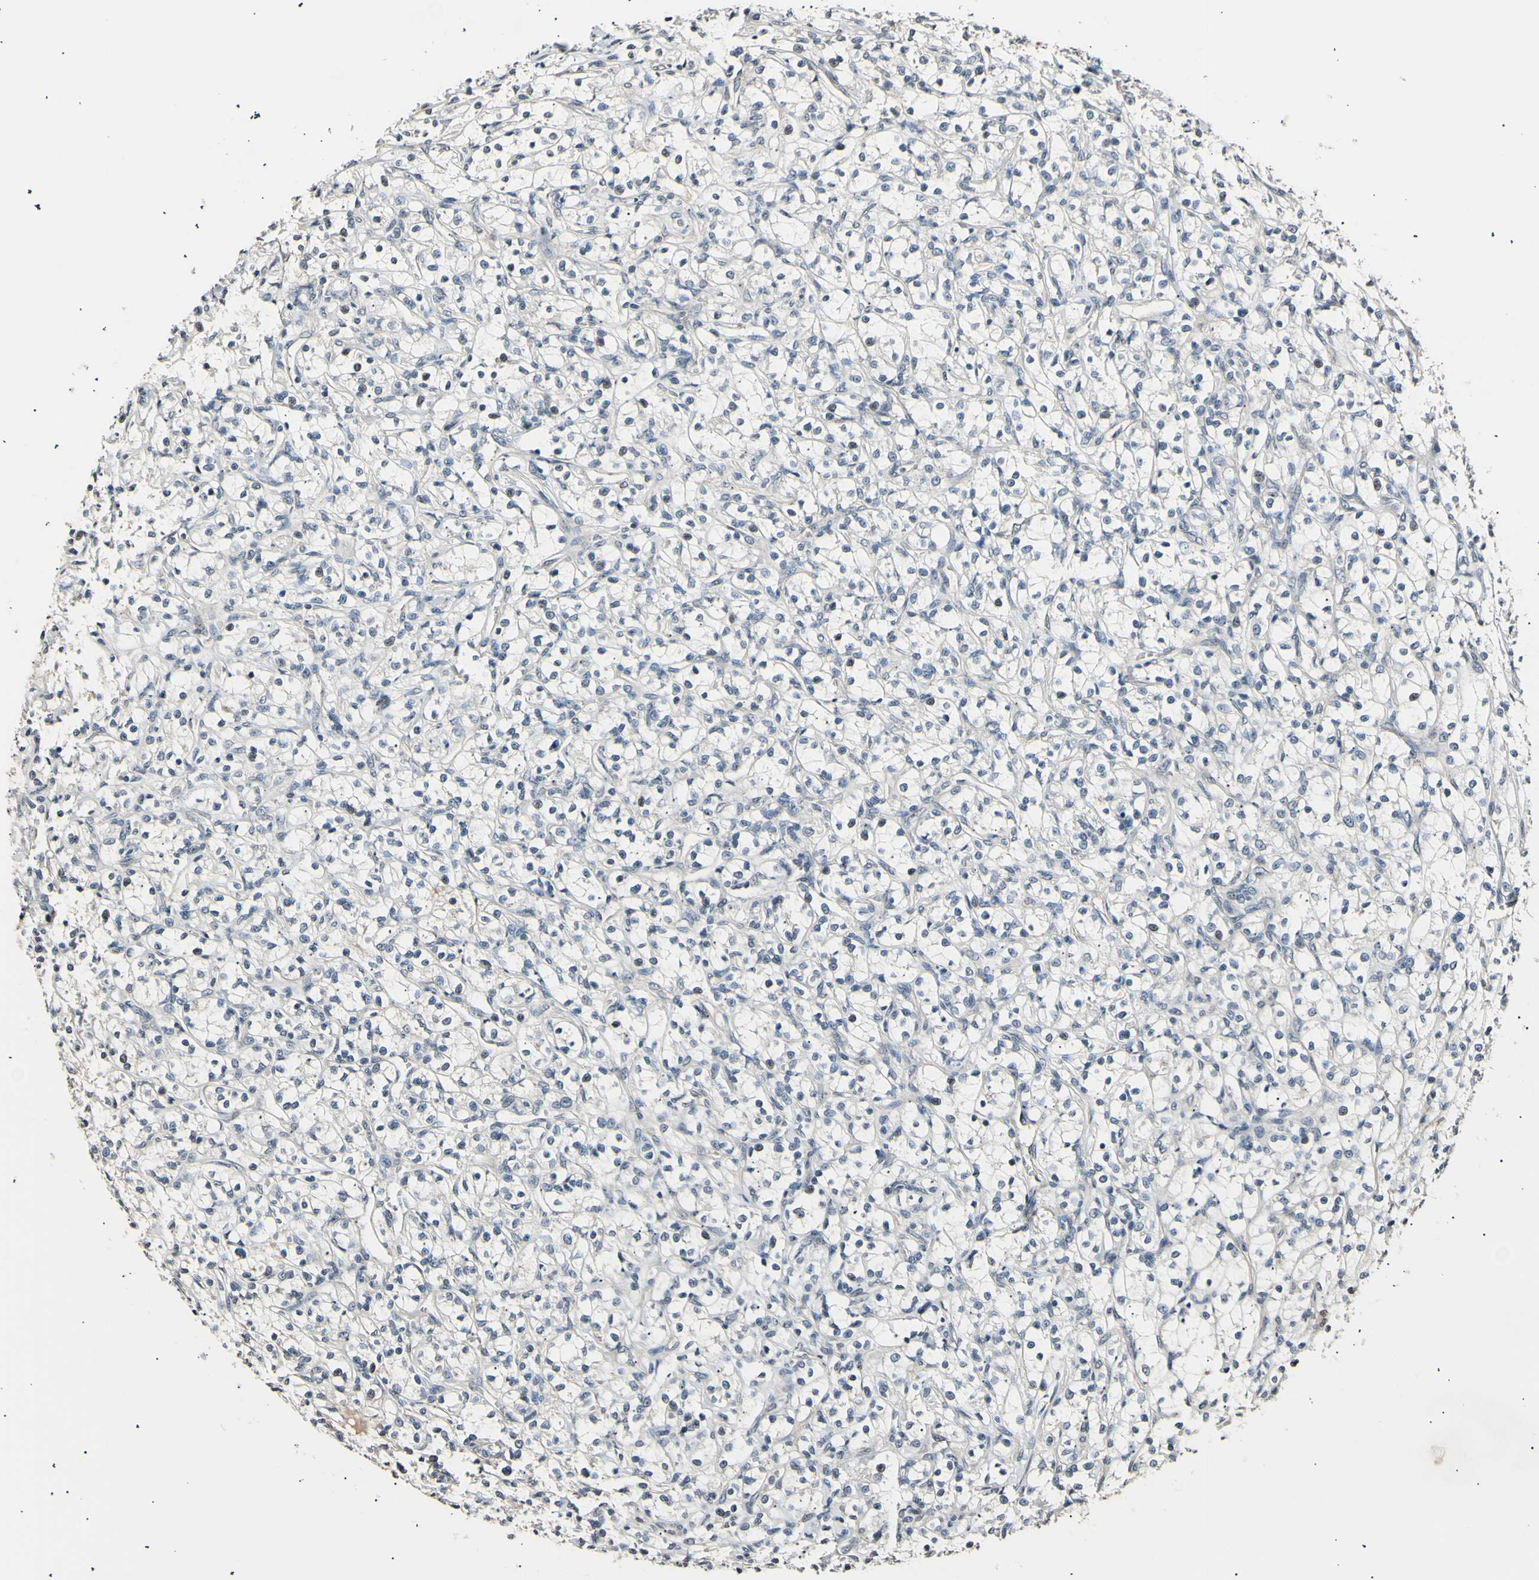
{"staining": {"intensity": "negative", "quantity": "none", "location": "none"}, "tissue": "renal cancer", "cell_type": "Tumor cells", "image_type": "cancer", "snomed": [{"axis": "morphology", "description": "Adenocarcinoma, NOS"}, {"axis": "topography", "description": "Kidney"}], "caption": "Immunohistochemical staining of renal adenocarcinoma reveals no significant expression in tumor cells.", "gene": "AK1", "patient": {"sex": "female", "age": 69}}